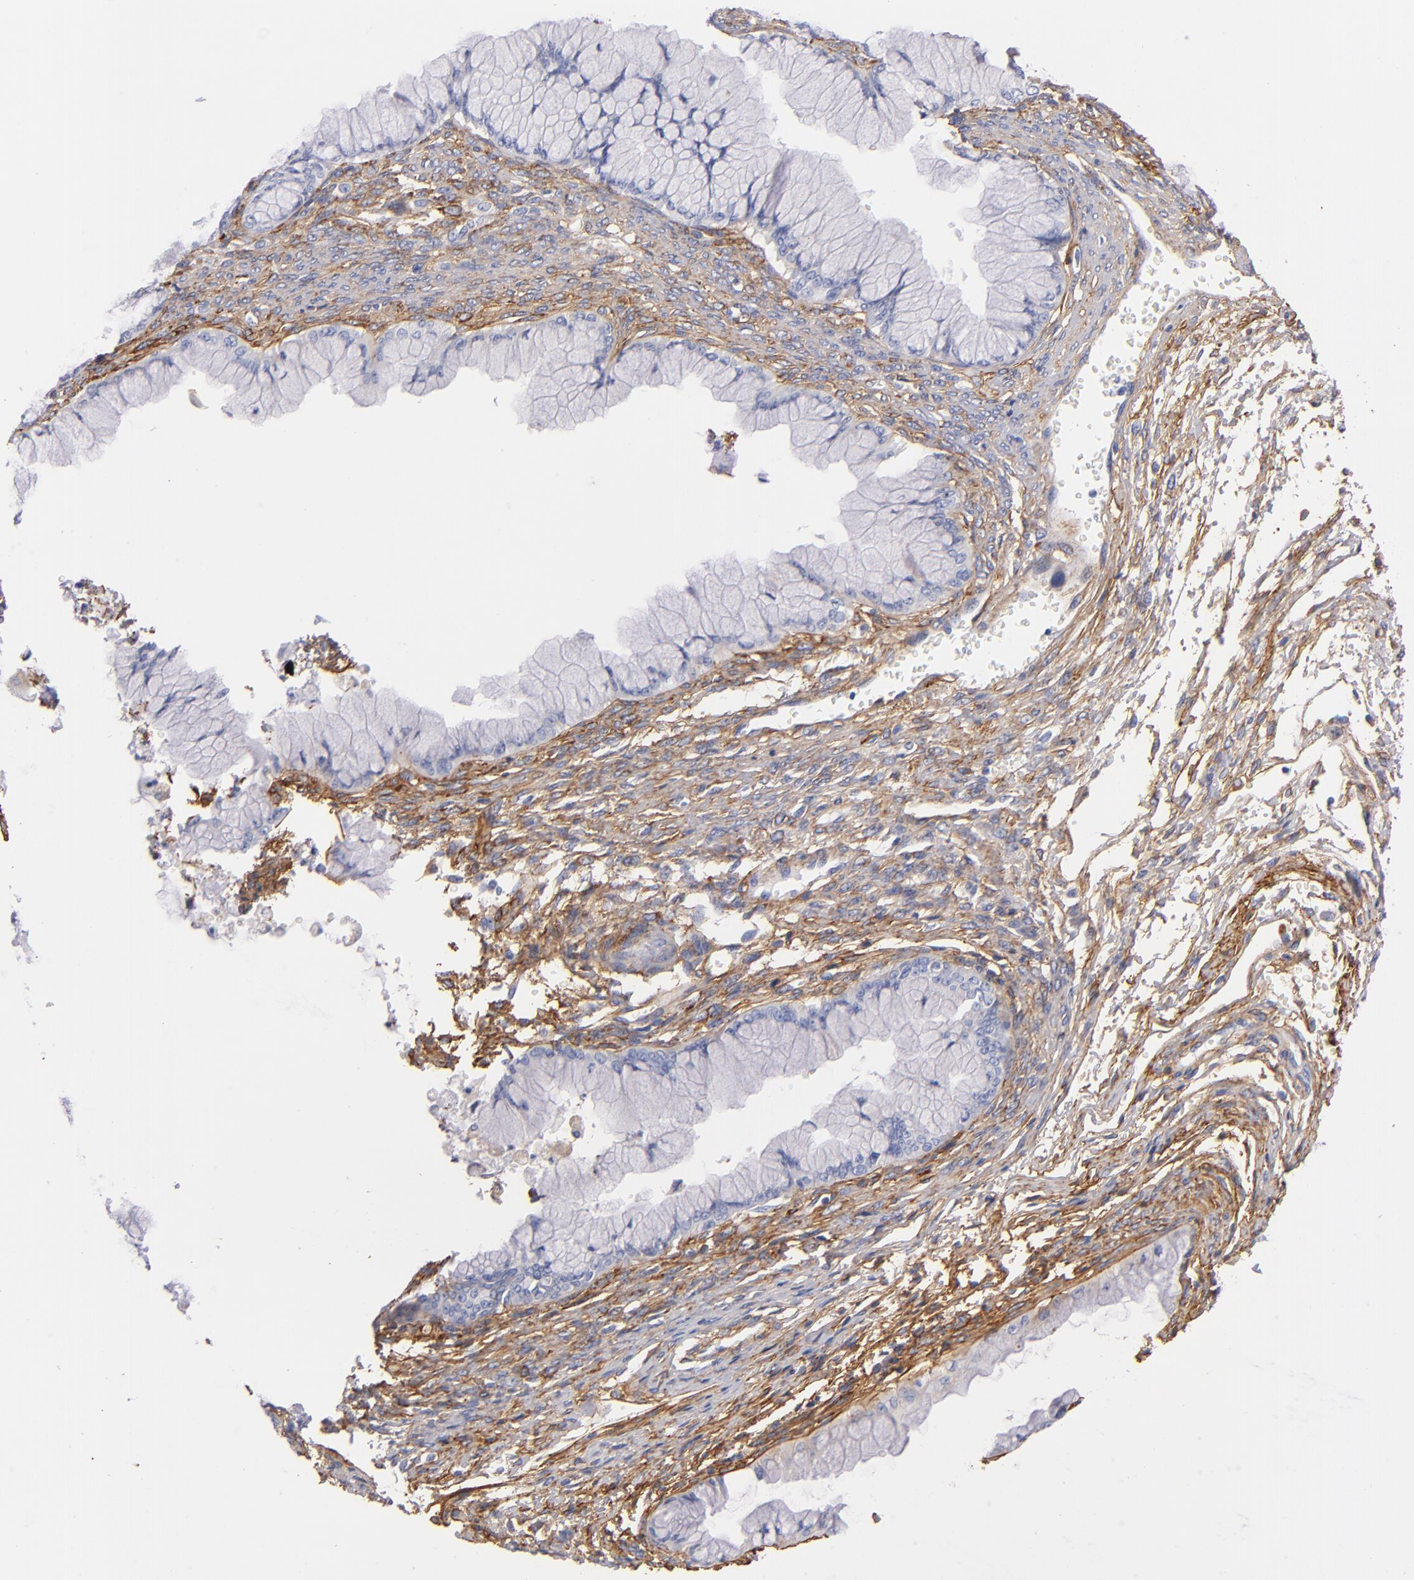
{"staining": {"intensity": "negative", "quantity": "none", "location": "none"}, "tissue": "ovarian cancer", "cell_type": "Tumor cells", "image_type": "cancer", "snomed": [{"axis": "morphology", "description": "Cystadenocarcinoma, mucinous, NOS"}, {"axis": "topography", "description": "Ovary"}], "caption": "Tumor cells are negative for brown protein staining in ovarian cancer (mucinous cystadenocarcinoma).", "gene": "LAMC1", "patient": {"sex": "female", "age": 63}}